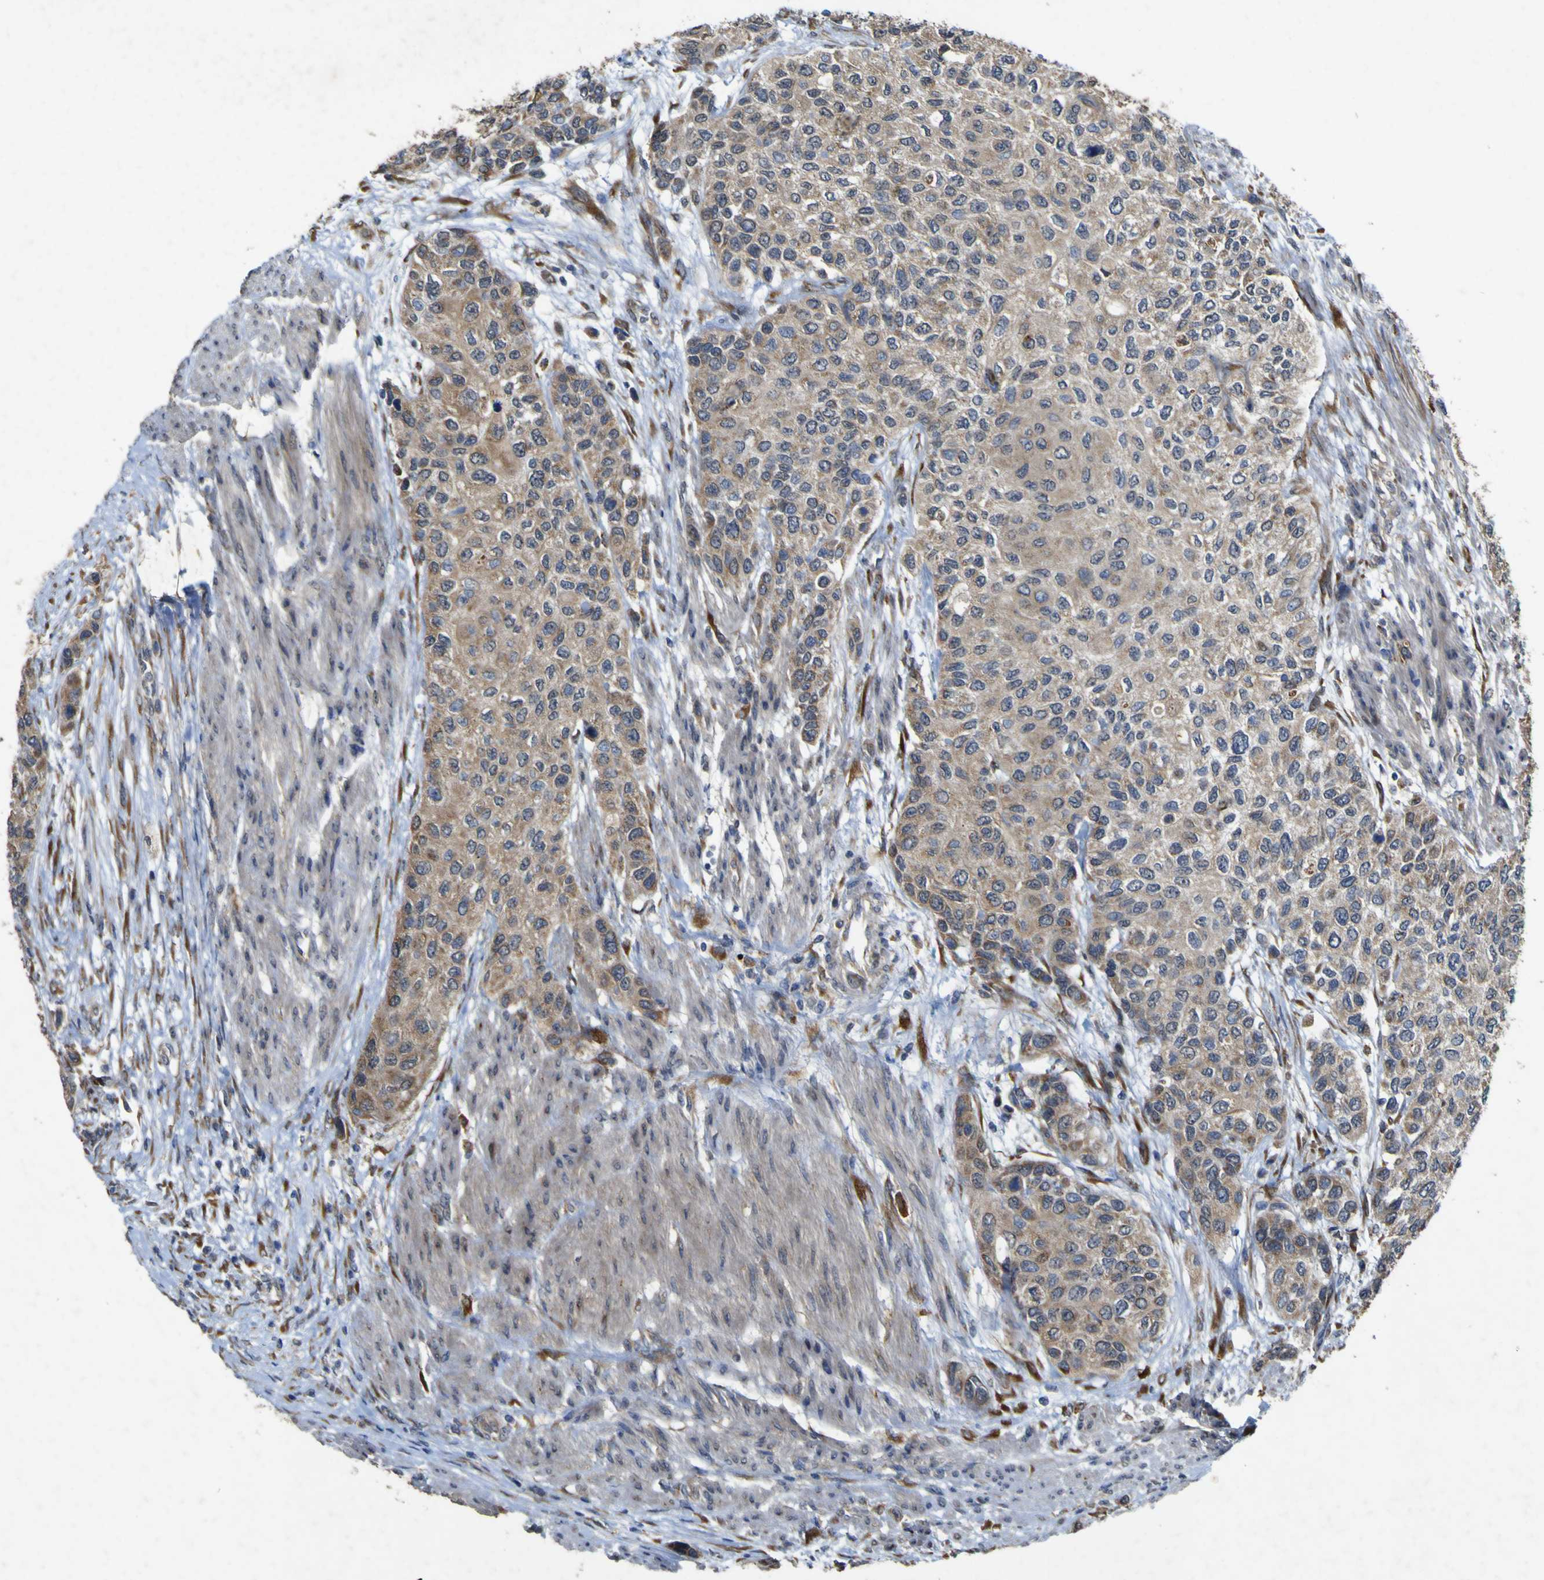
{"staining": {"intensity": "weak", "quantity": ">75%", "location": "cytoplasmic/membranous"}, "tissue": "urothelial cancer", "cell_type": "Tumor cells", "image_type": "cancer", "snomed": [{"axis": "morphology", "description": "Urothelial carcinoma, High grade"}, {"axis": "topography", "description": "Urinary bladder"}], "caption": "Protein staining shows weak cytoplasmic/membranous staining in approximately >75% of tumor cells in urothelial carcinoma (high-grade).", "gene": "IRAK2", "patient": {"sex": "female", "age": 56}}